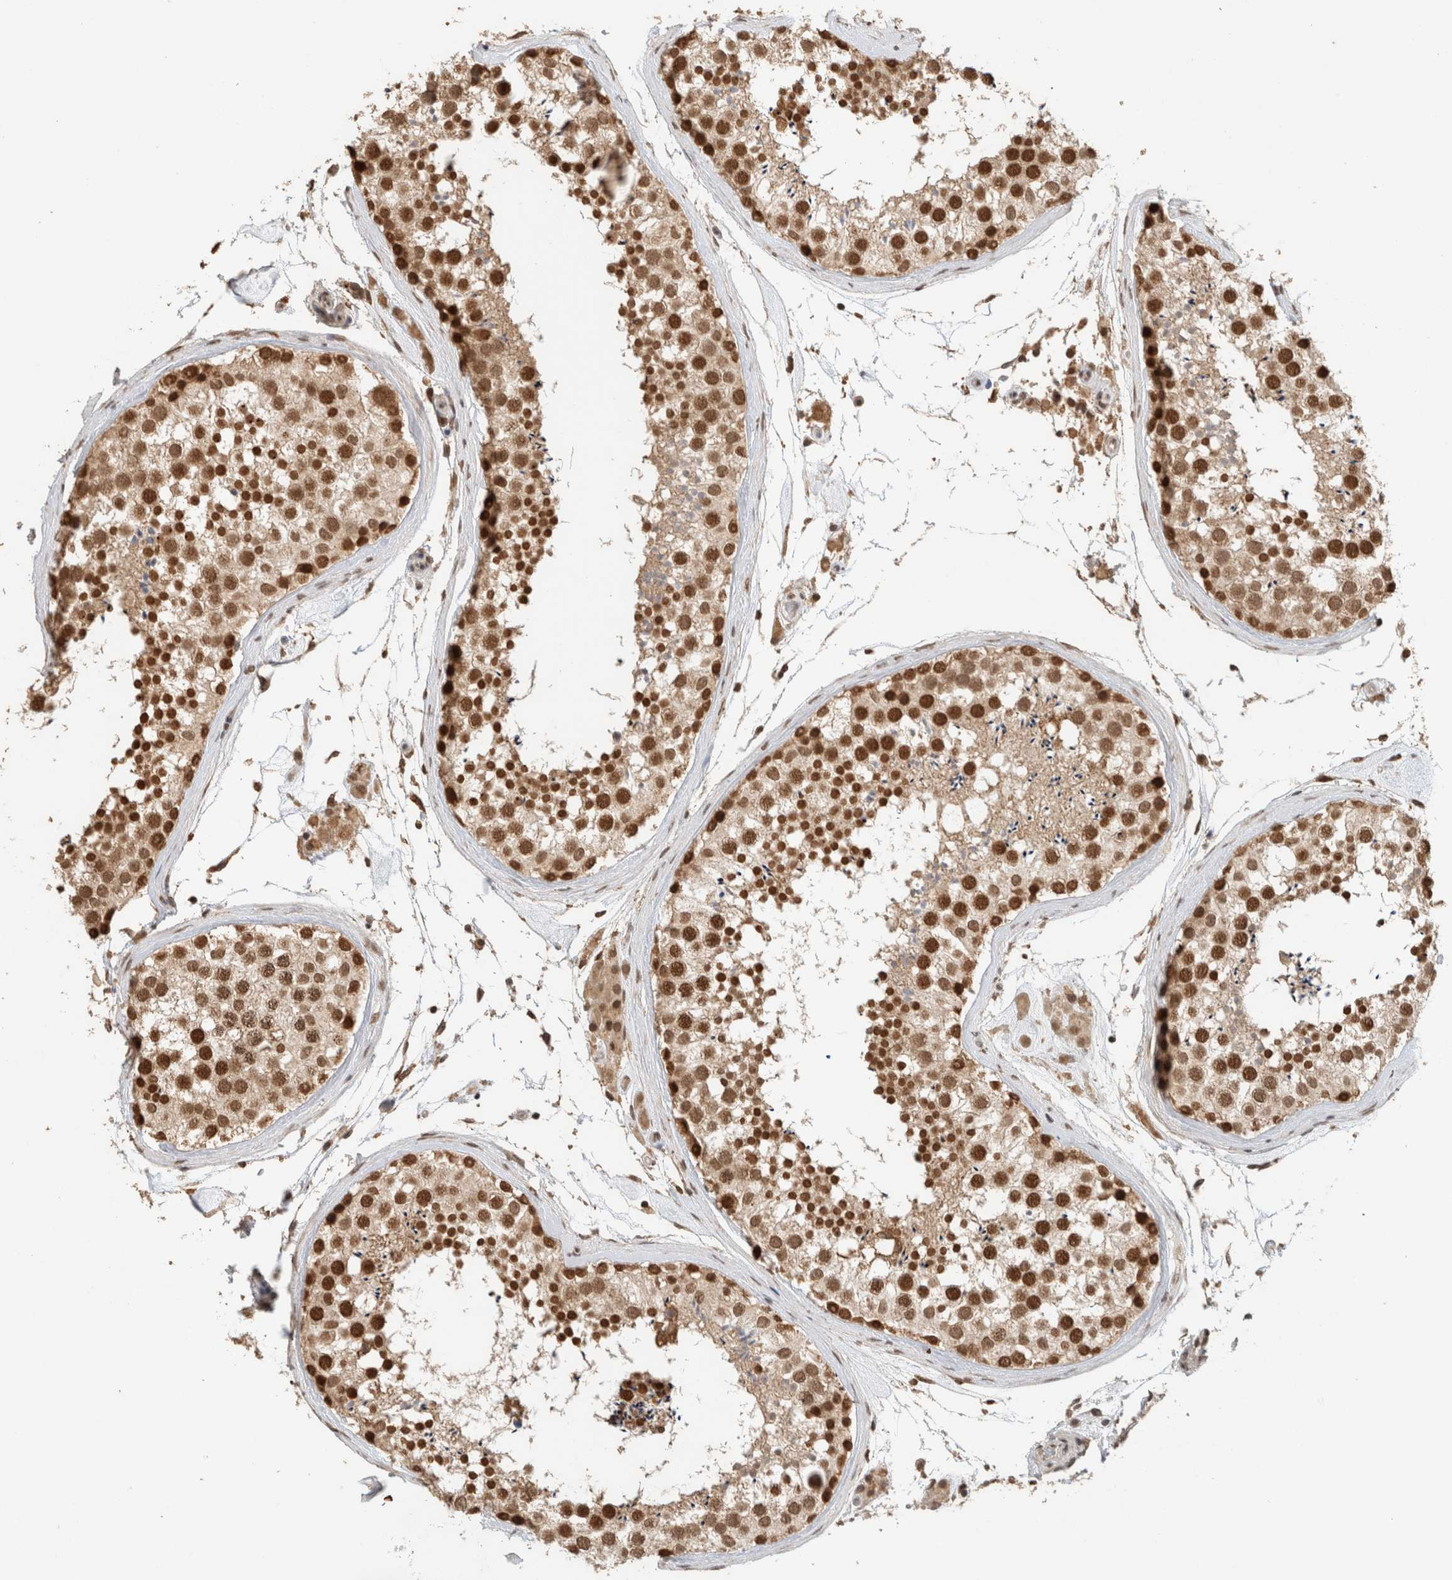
{"staining": {"intensity": "strong", "quantity": ">75%", "location": "nuclear"}, "tissue": "testis", "cell_type": "Cells in seminiferous ducts", "image_type": "normal", "snomed": [{"axis": "morphology", "description": "Normal tissue, NOS"}, {"axis": "topography", "description": "Testis"}], "caption": "Testis stained with DAB IHC exhibits high levels of strong nuclear staining in about >75% of cells in seminiferous ducts. (Brightfield microscopy of DAB IHC at high magnification).", "gene": "C1orf21", "patient": {"sex": "male", "age": 46}}